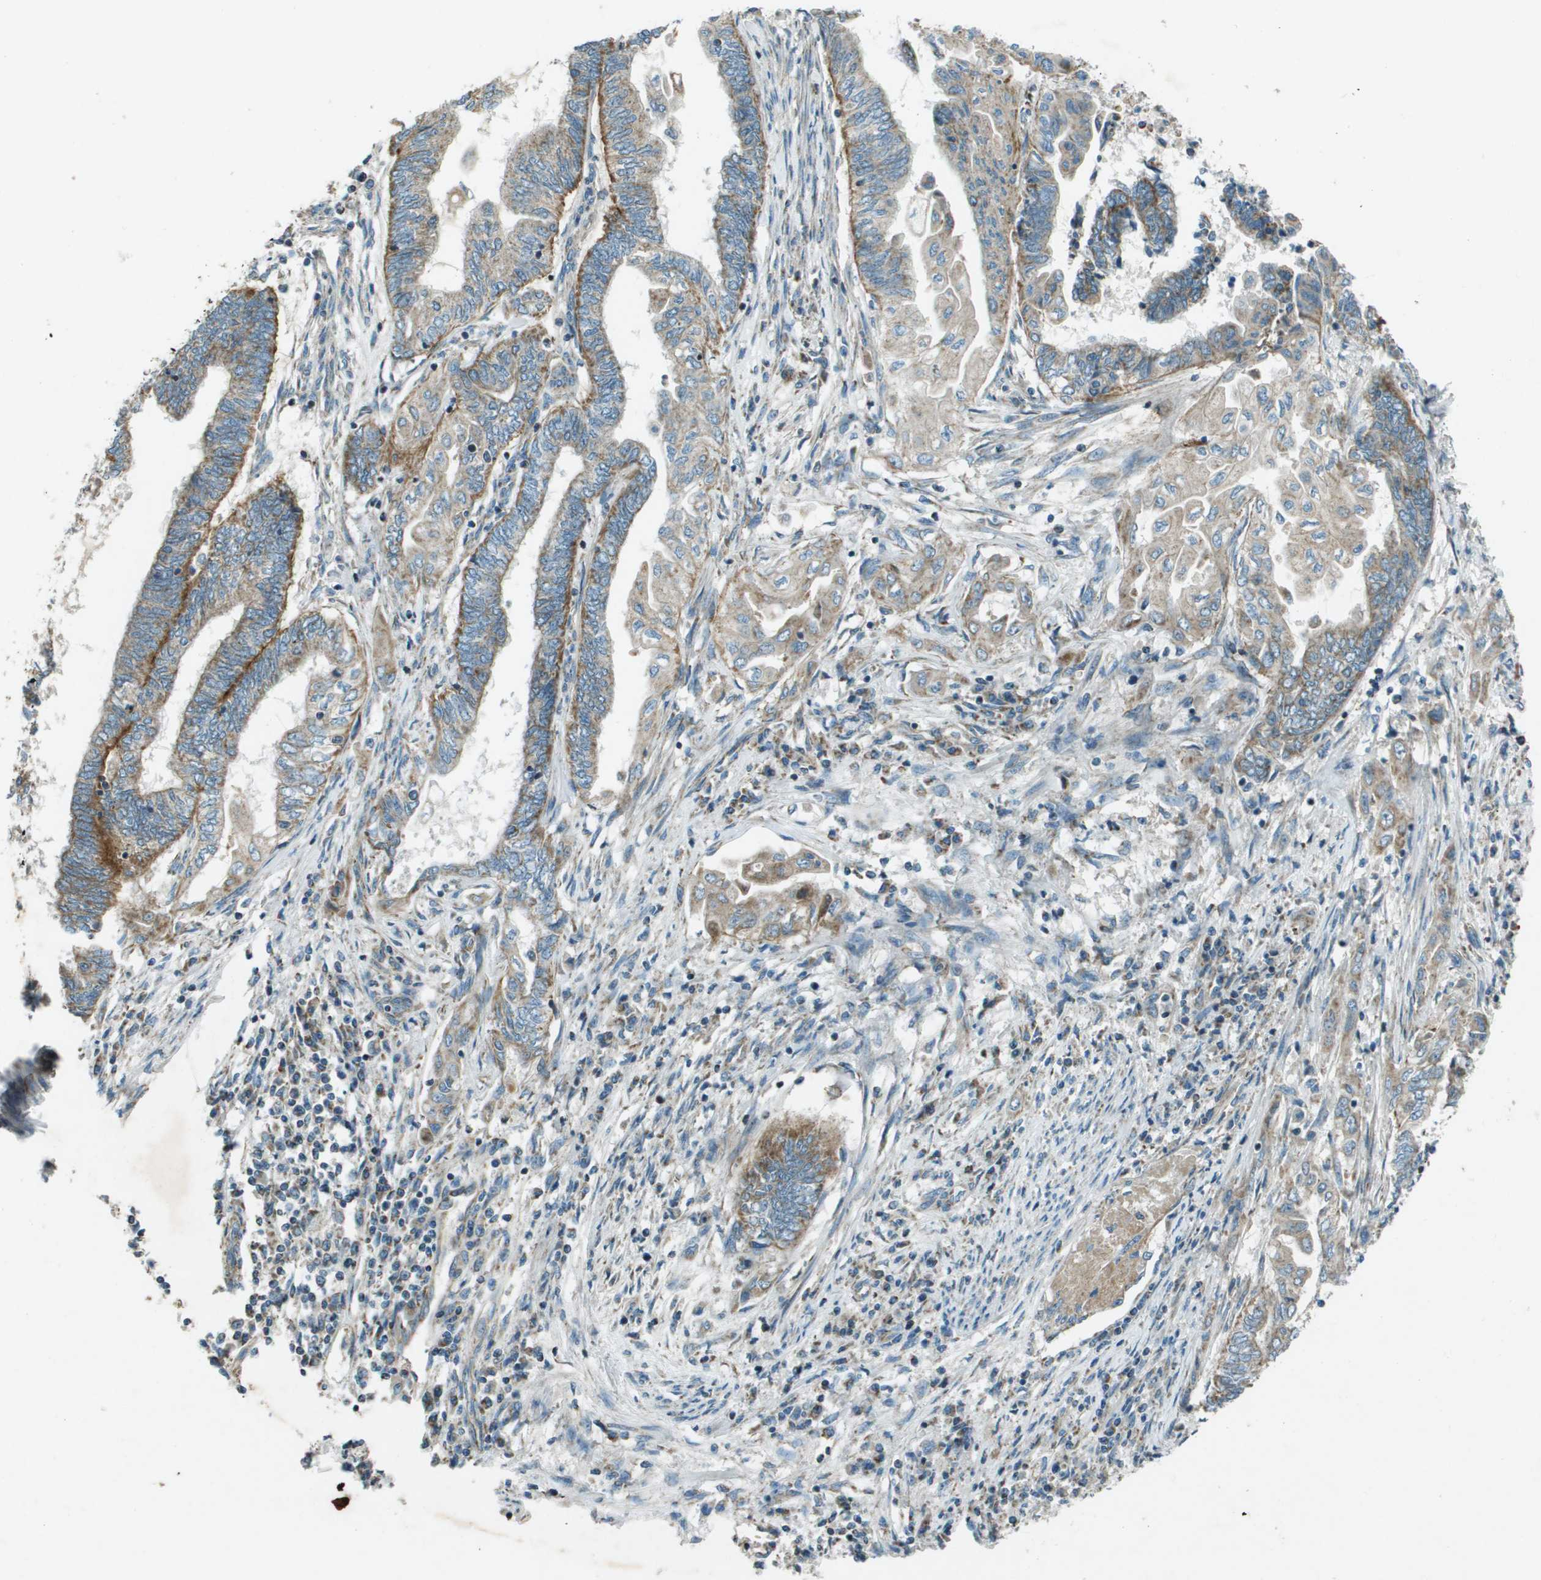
{"staining": {"intensity": "moderate", "quantity": ">75%", "location": "cytoplasmic/membranous"}, "tissue": "endometrial cancer", "cell_type": "Tumor cells", "image_type": "cancer", "snomed": [{"axis": "morphology", "description": "Adenocarcinoma, NOS"}, {"axis": "topography", "description": "Uterus"}, {"axis": "topography", "description": "Endometrium"}], "caption": "Adenocarcinoma (endometrial) tissue demonstrates moderate cytoplasmic/membranous staining in approximately >75% of tumor cells, visualized by immunohistochemistry.", "gene": "MIGA1", "patient": {"sex": "female", "age": 70}}